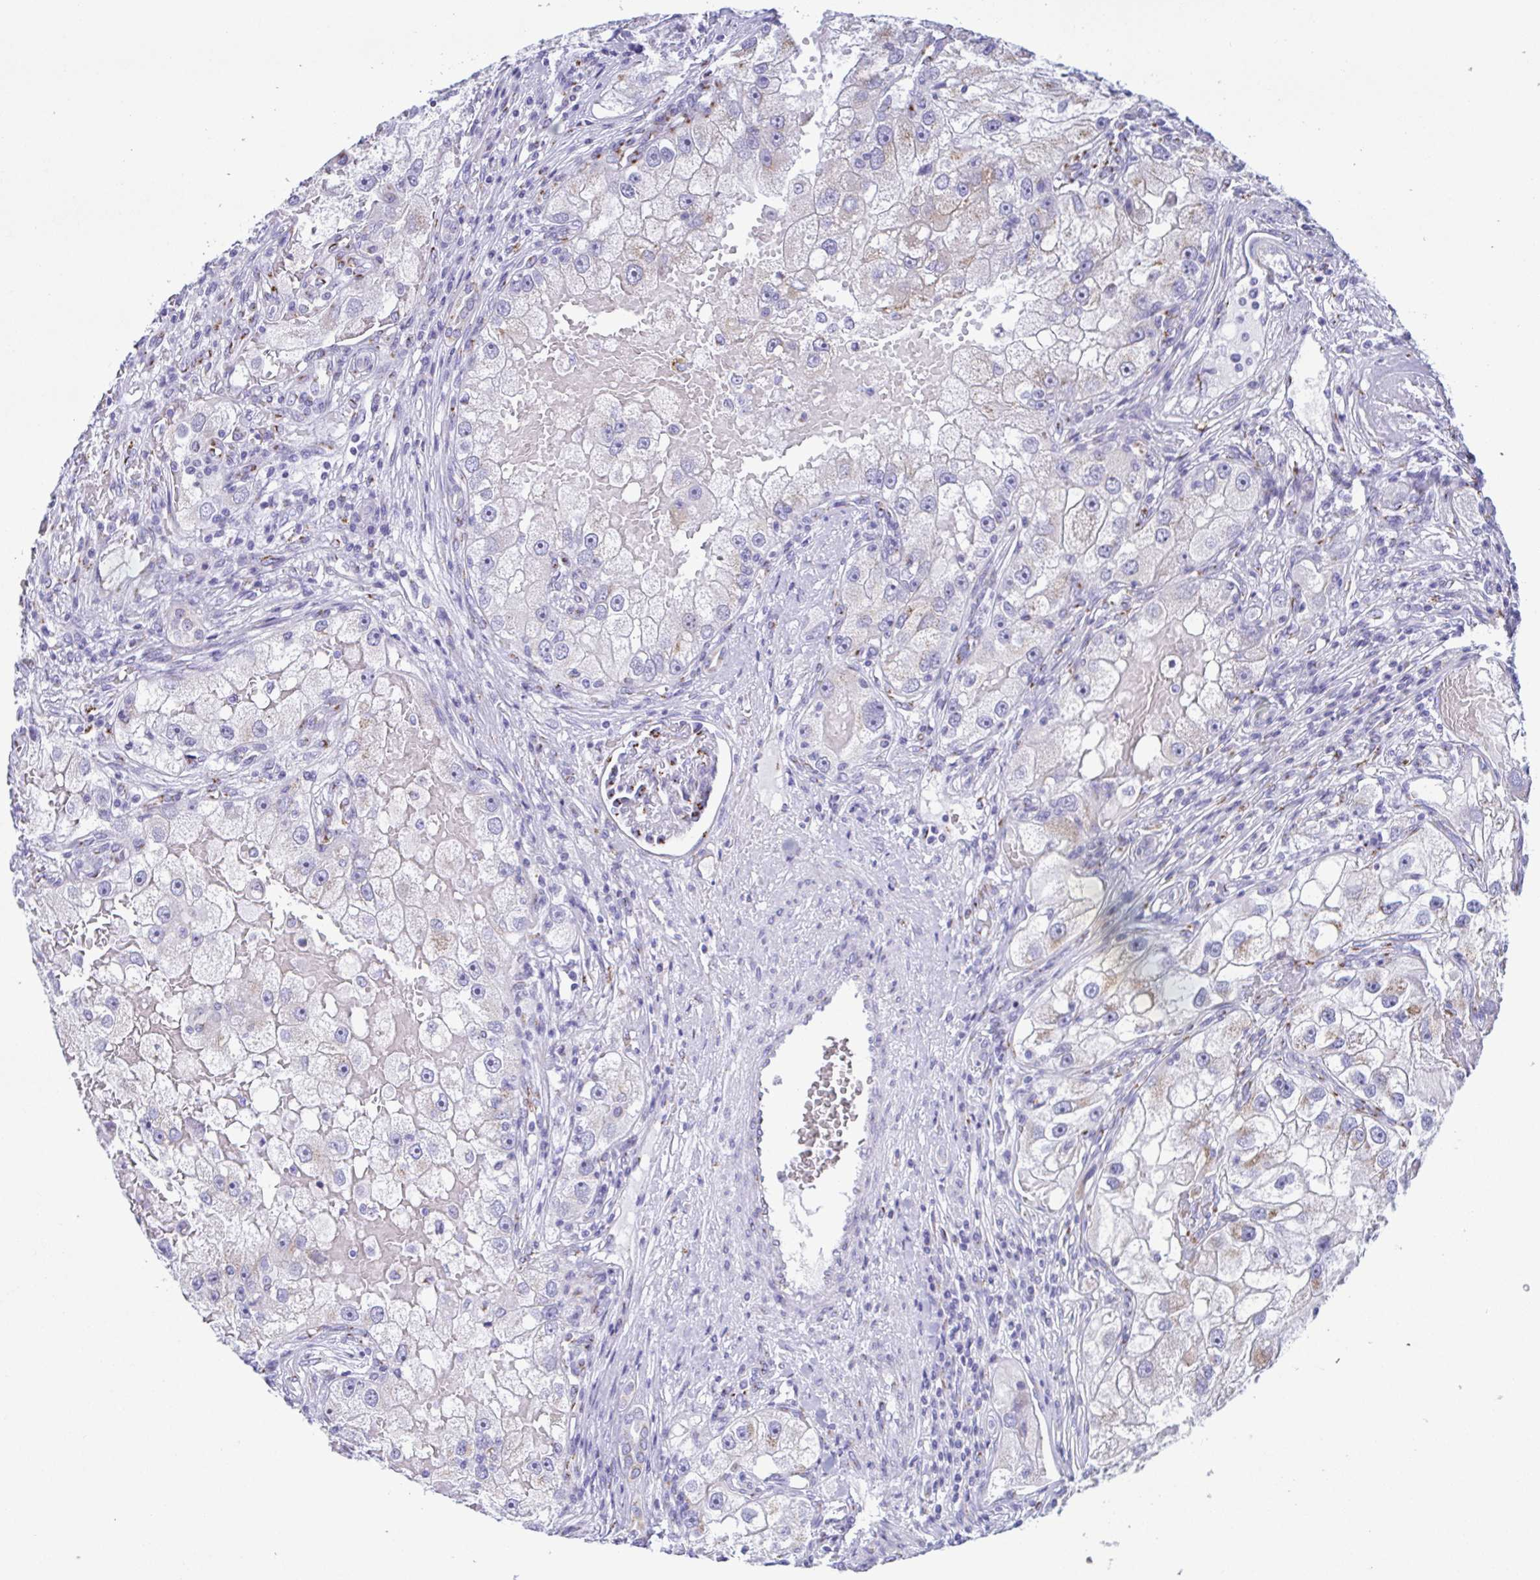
{"staining": {"intensity": "weak", "quantity": "<25%", "location": "cytoplasmic/membranous"}, "tissue": "renal cancer", "cell_type": "Tumor cells", "image_type": "cancer", "snomed": [{"axis": "morphology", "description": "Adenocarcinoma, NOS"}, {"axis": "topography", "description": "Kidney"}], "caption": "This histopathology image is of adenocarcinoma (renal) stained with immunohistochemistry (IHC) to label a protein in brown with the nuclei are counter-stained blue. There is no staining in tumor cells. (DAB immunohistochemistry (IHC) visualized using brightfield microscopy, high magnification).", "gene": "SULT1B1", "patient": {"sex": "male", "age": 63}}